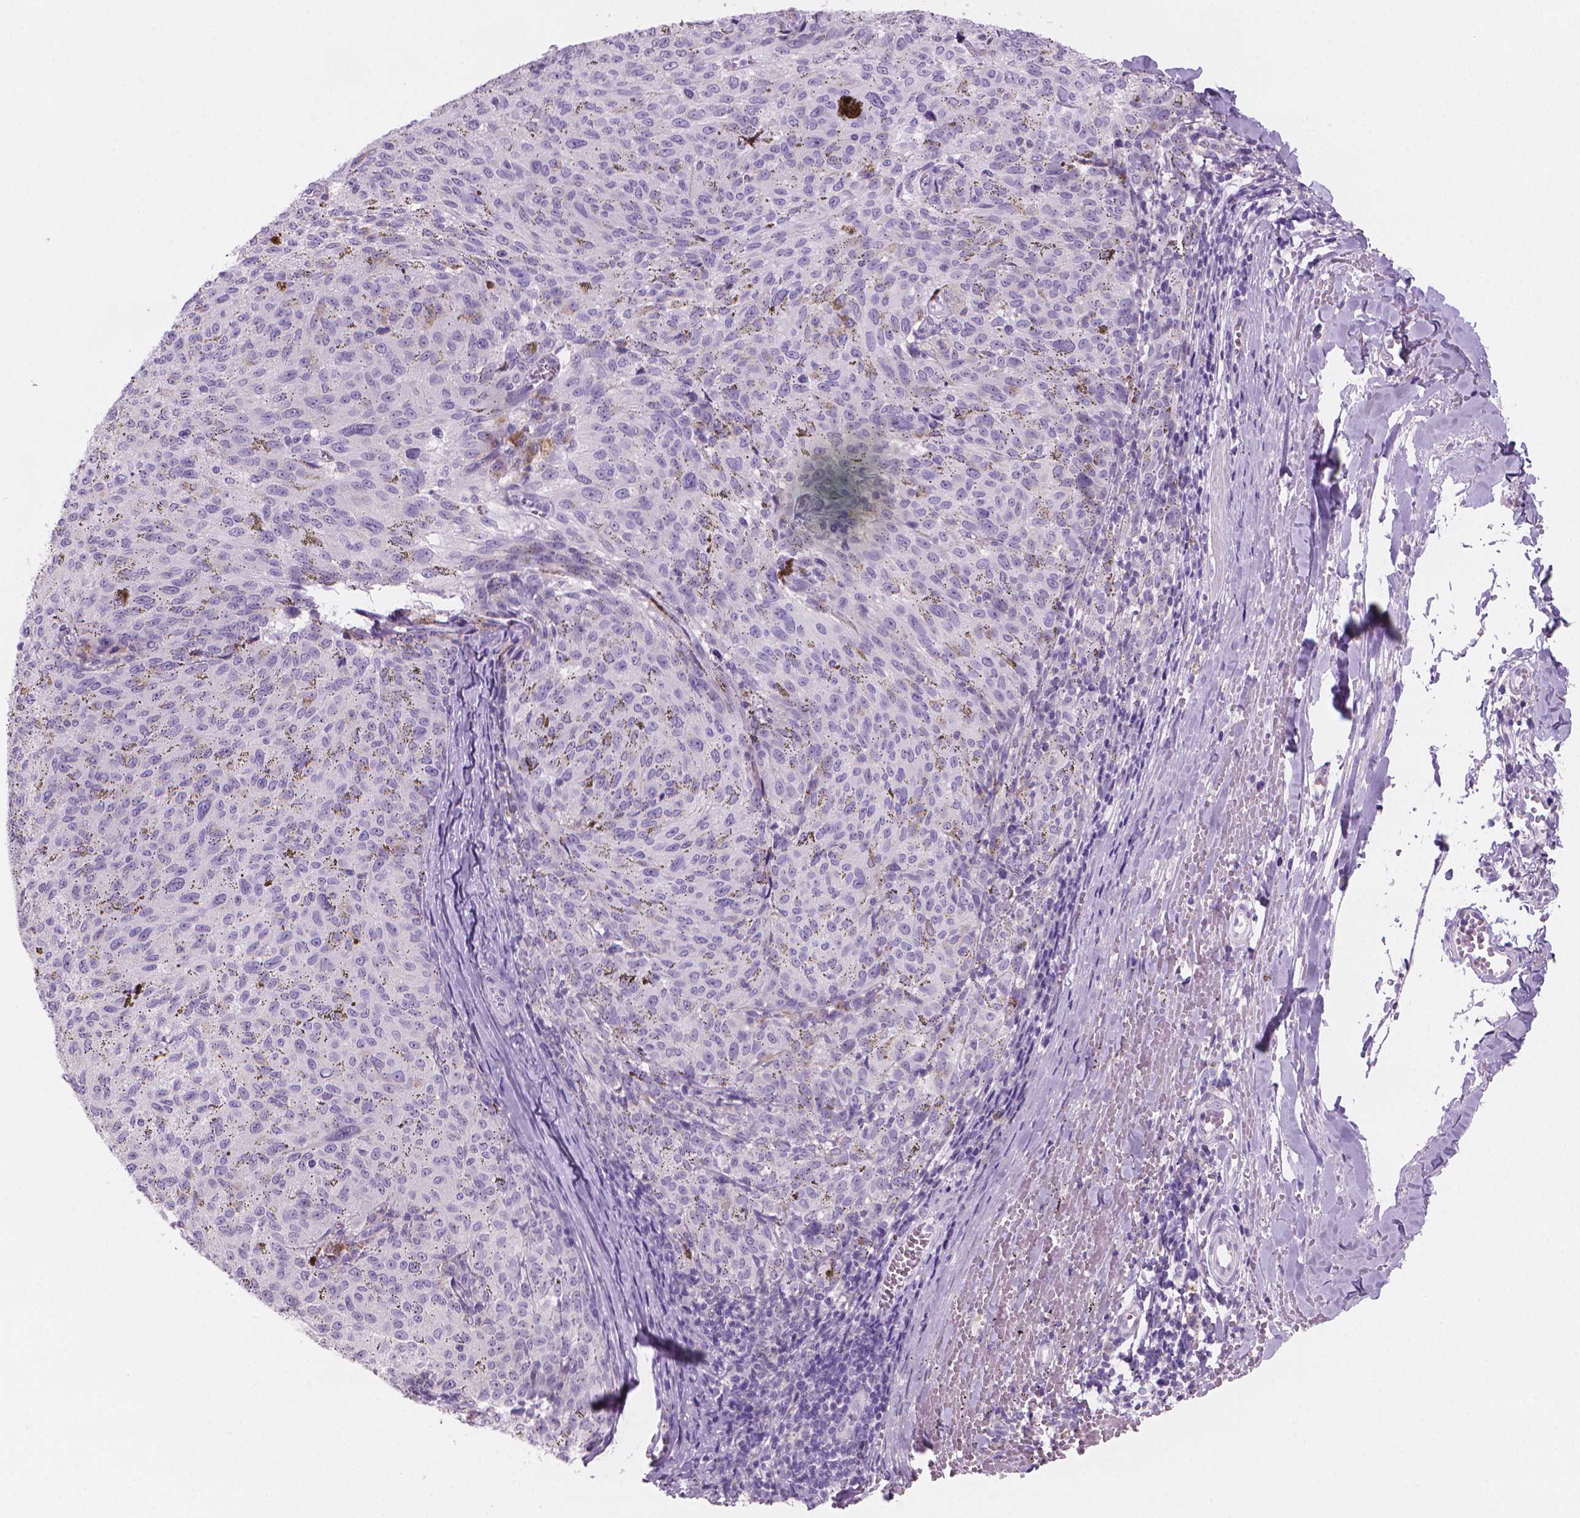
{"staining": {"intensity": "negative", "quantity": "none", "location": "none"}, "tissue": "melanoma", "cell_type": "Tumor cells", "image_type": "cancer", "snomed": [{"axis": "morphology", "description": "Malignant melanoma, NOS"}, {"axis": "topography", "description": "Skin"}], "caption": "Tumor cells show no significant protein expression in melanoma.", "gene": "ENSG00000187186", "patient": {"sex": "female", "age": 72}}